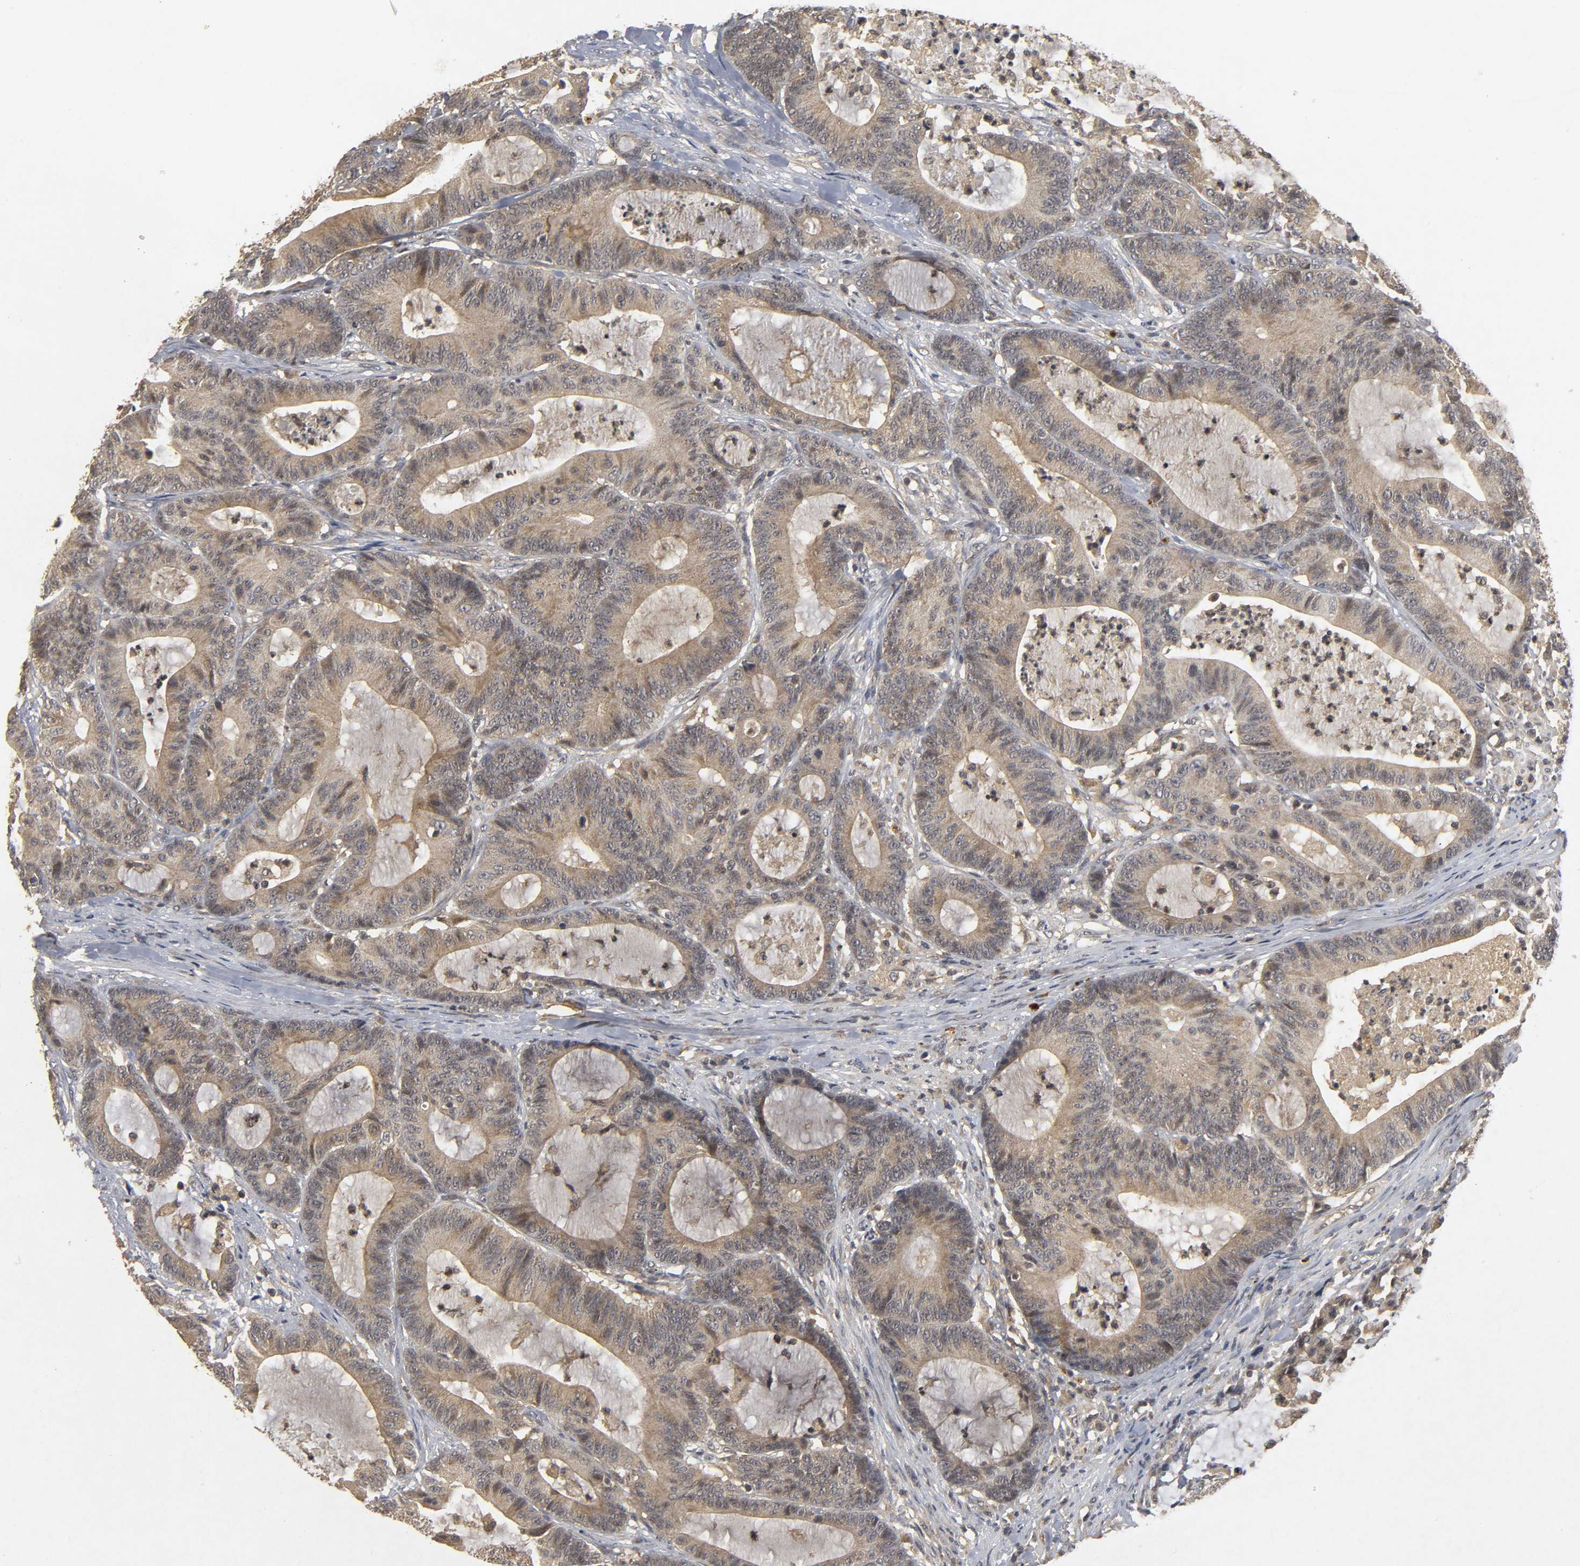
{"staining": {"intensity": "moderate", "quantity": ">75%", "location": "cytoplasmic/membranous"}, "tissue": "colorectal cancer", "cell_type": "Tumor cells", "image_type": "cancer", "snomed": [{"axis": "morphology", "description": "Adenocarcinoma, NOS"}, {"axis": "topography", "description": "Colon"}], "caption": "Immunohistochemical staining of colorectal adenocarcinoma exhibits medium levels of moderate cytoplasmic/membranous protein expression in approximately >75% of tumor cells. (DAB (3,3'-diaminobenzidine) IHC, brown staining for protein, blue staining for nuclei).", "gene": "TRAF6", "patient": {"sex": "female", "age": 84}}